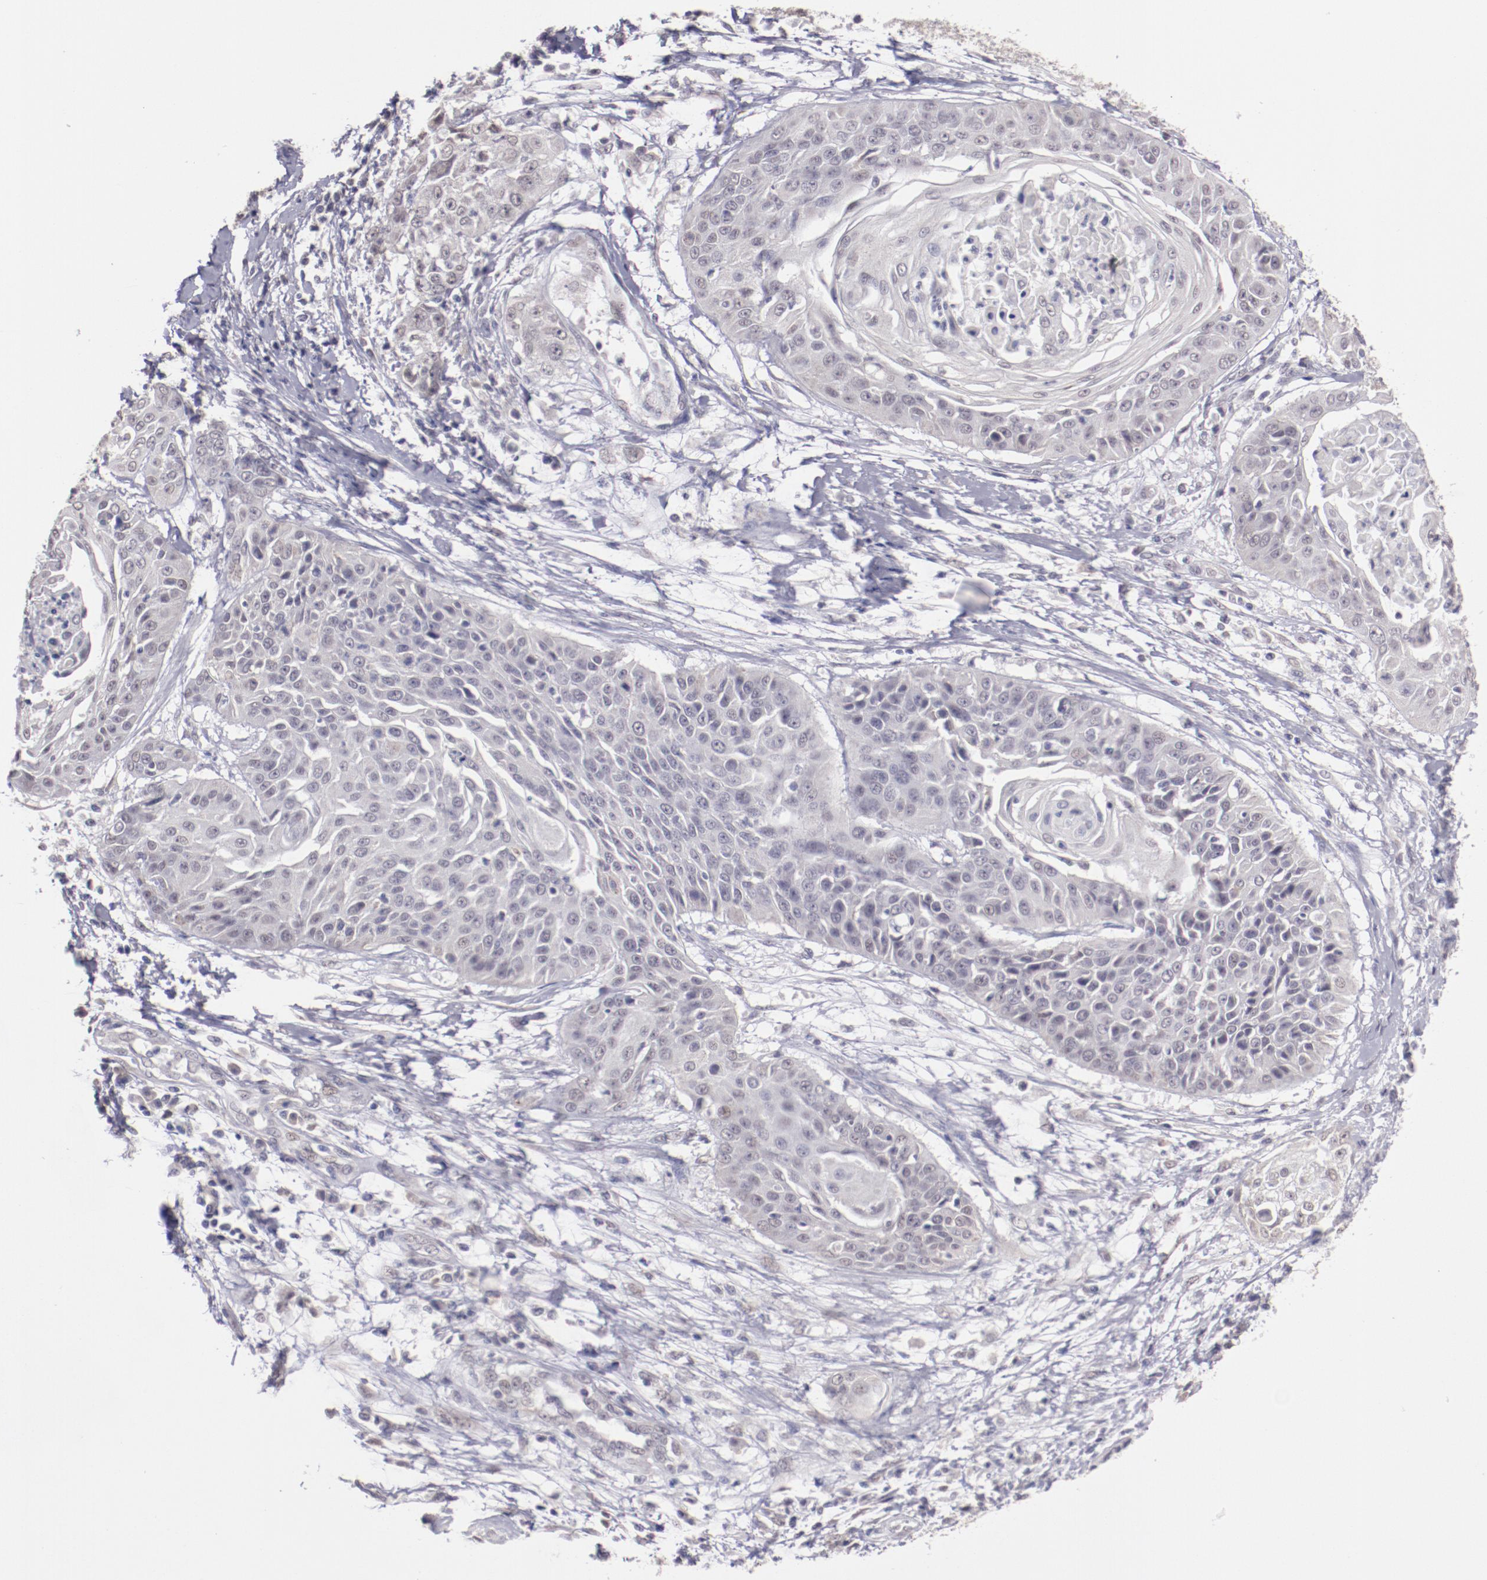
{"staining": {"intensity": "weak", "quantity": "<25%", "location": "nuclear"}, "tissue": "cervical cancer", "cell_type": "Tumor cells", "image_type": "cancer", "snomed": [{"axis": "morphology", "description": "Squamous cell carcinoma, NOS"}, {"axis": "topography", "description": "Cervix"}], "caption": "IHC histopathology image of cervical cancer (squamous cell carcinoma) stained for a protein (brown), which reveals no positivity in tumor cells.", "gene": "NRXN3", "patient": {"sex": "female", "age": 64}}